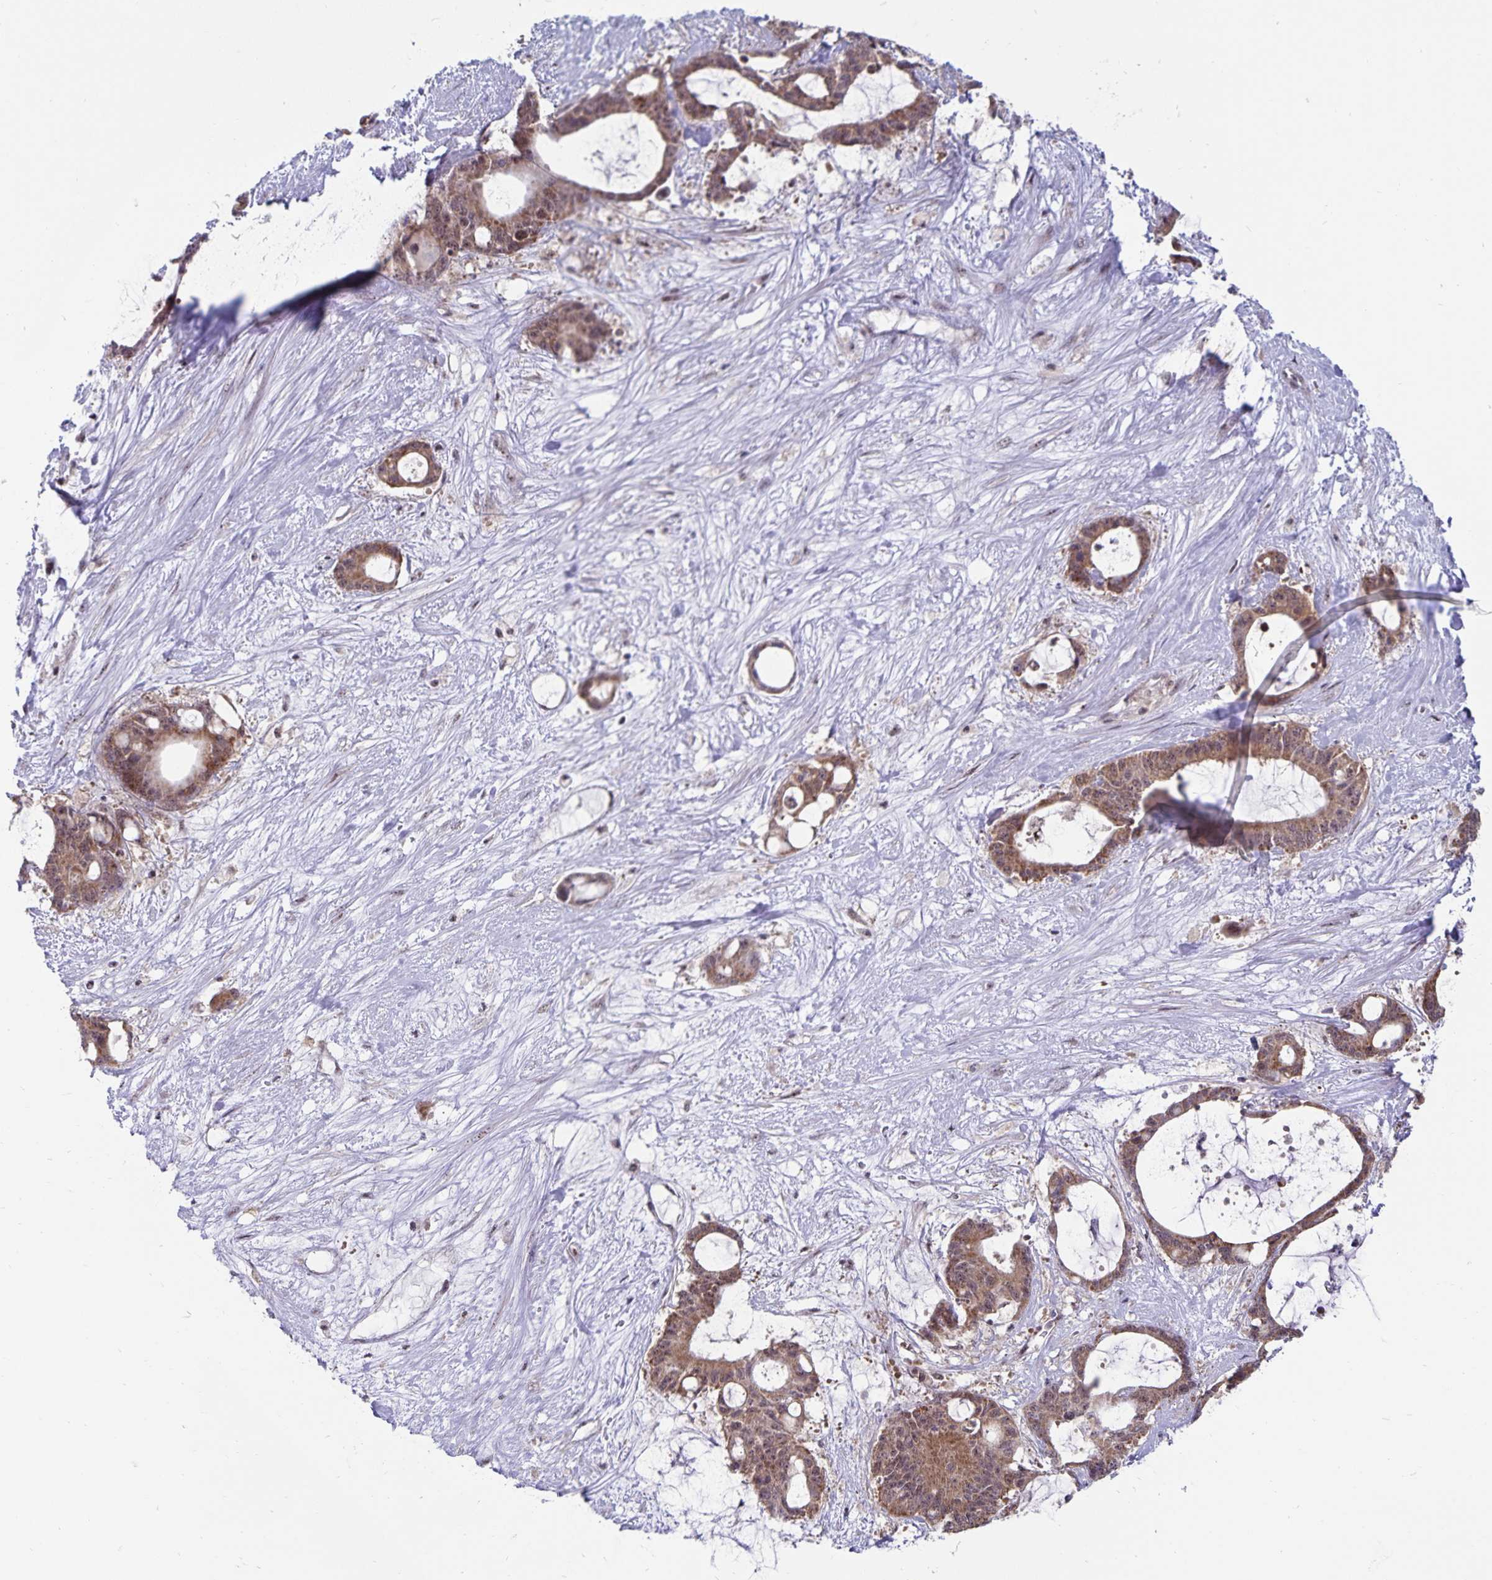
{"staining": {"intensity": "moderate", "quantity": ">75%", "location": "cytoplasmic/membranous,nuclear"}, "tissue": "liver cancer", "cell_type": "Tumor cells", "image_type": "cancer", "snomed": [{"axis": "morphology", "description": "Normal tissue, NOS"}, {"axis": "morphology", "description": "Cholangiocarcinoma"}, {"axis": "topography", "description": "Liver"}, {"axis": "topography", "description": "Peripheral nerve tissue"}], "caption": "The photomicrograph shows immunohistochemical staining of cholangiocarcinoma (liver). There is moderate cytoplasmic/membranous and nuclear positivity is seen in about >75% of tumor cells. (DAB IHC with brightfield microscopy, high magnification).", "gene": "EXOC6B", "patient": {"sex": "female", "age": 73}}